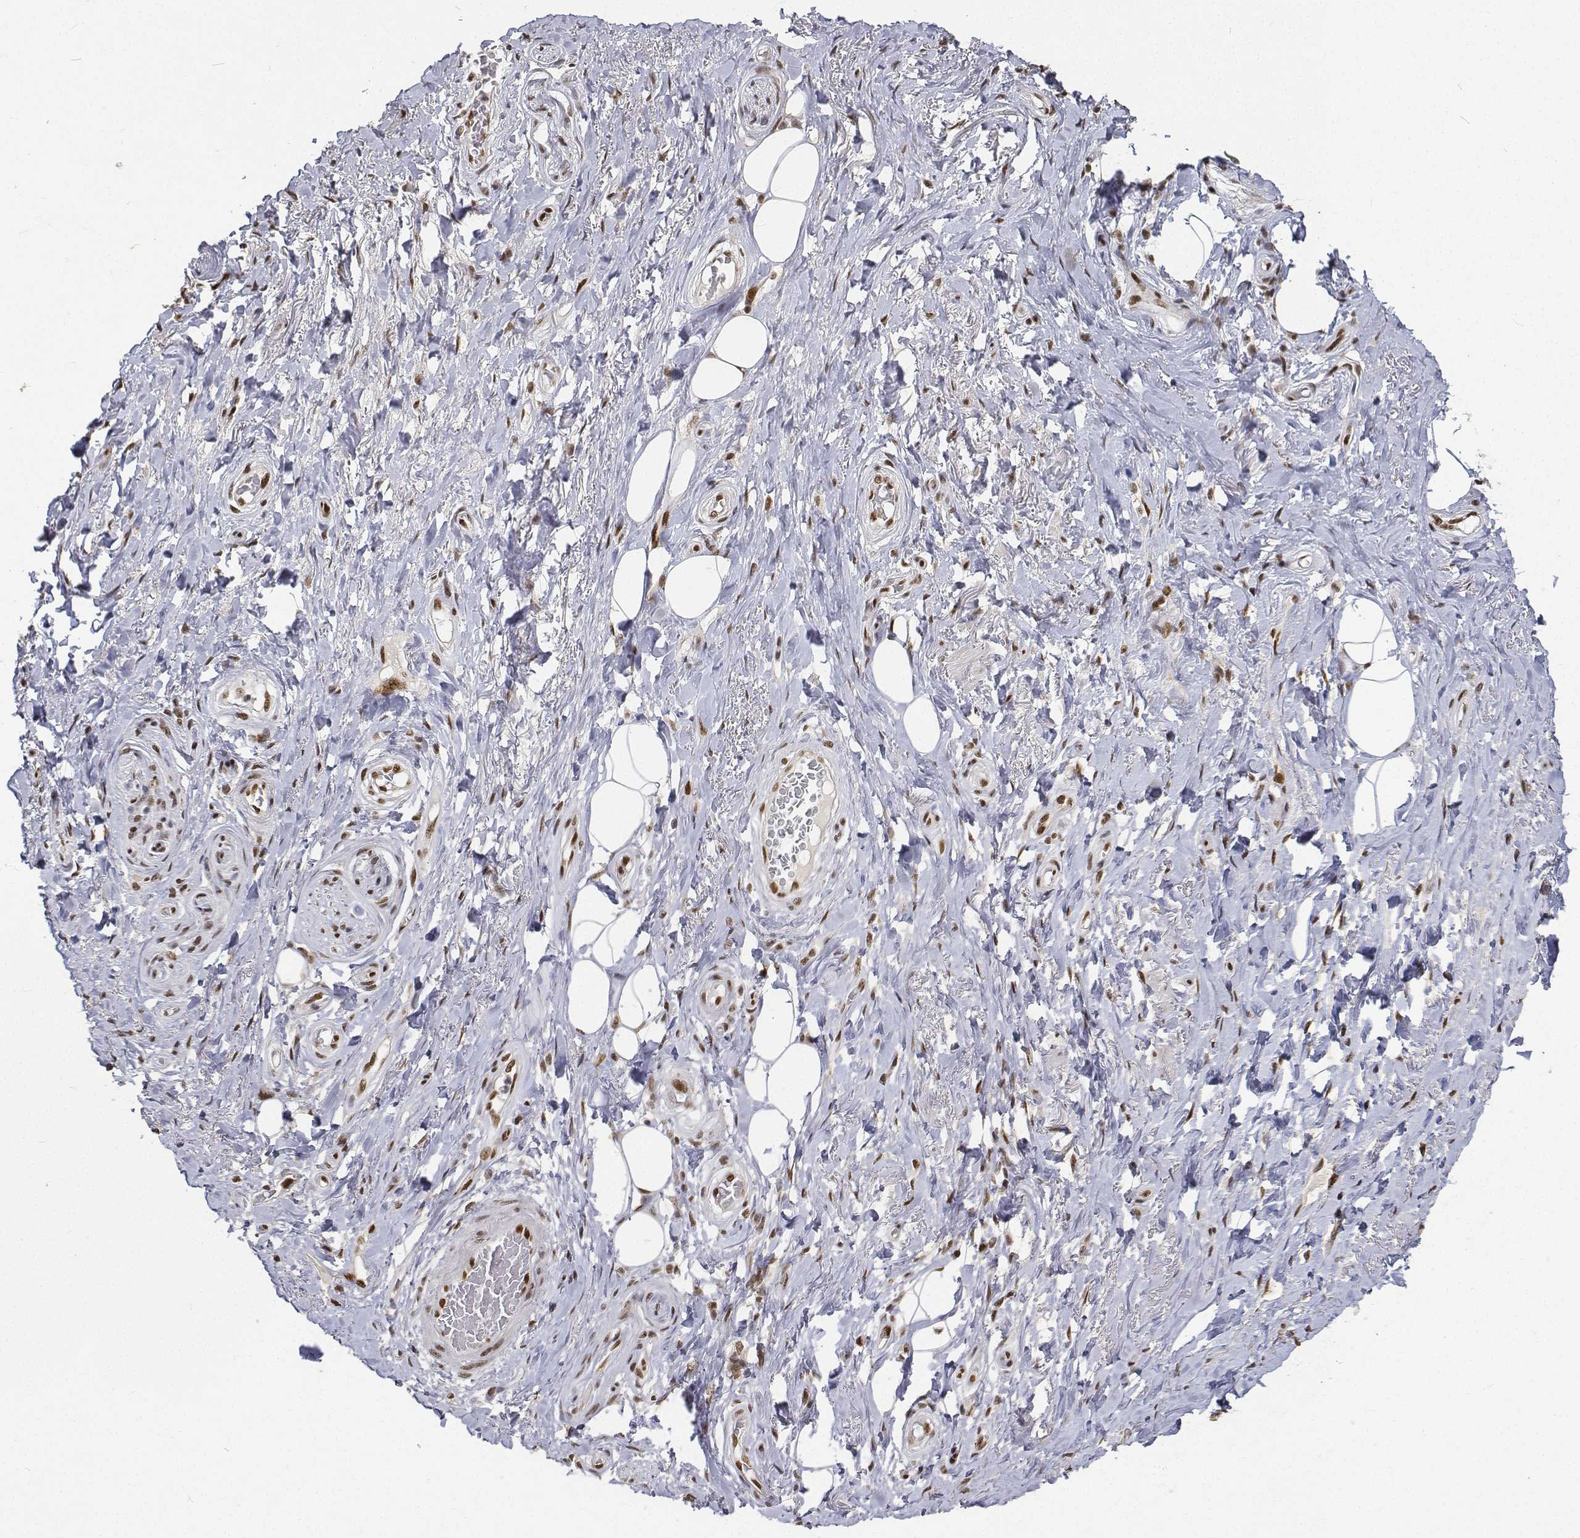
{"staining": {"intensity": "strong", "quantity": ">75%", "location": "nuclear"}, "tissue": "adipose tissue", "cell_type": "Adipocytes", "image_type": "normal", "snomed": [{"axis": "morphology", "description": "Normal tissue, NOS"}, {"axis": "topography", "description": "Anal"}, {"axis": "topography", "description": "Peripheral nerve tissue"}], "caption": "IHC micrograph of unremarkable adipose tissue: adipose tissue stained using immunohistochemistry (IHC) exhibits high levels of strong protein expression localized specifically in the nuclear of adipocytes, appearing as a nuclear brown color.", "gene": "ATRX", "patient": {"sex": "male", "age": 53}}